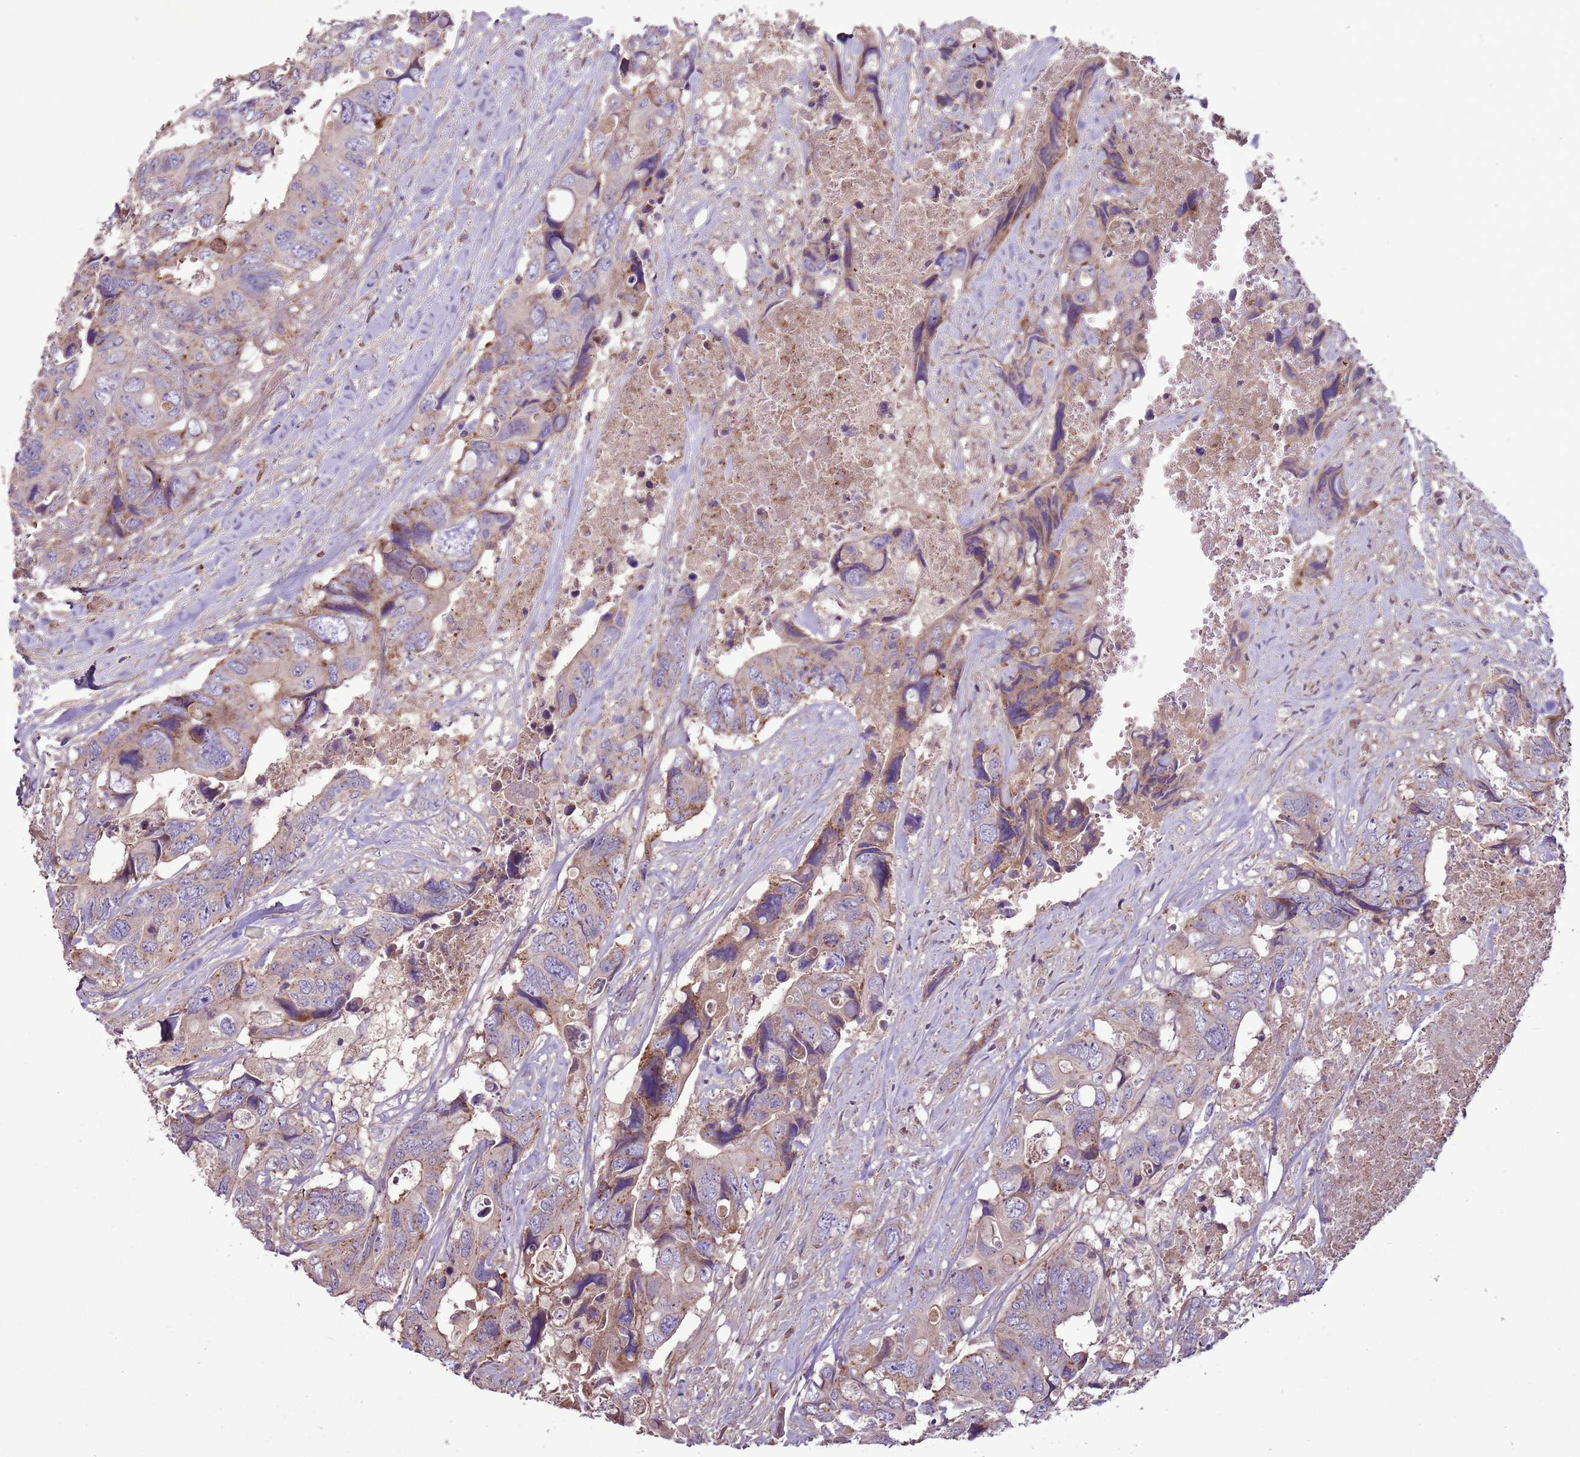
{"staining": {"intensity": "moderate", "quantity": "<25%", "location": "cytoplasmic/membranous"}, "tissue": "colorectal cancer", "cell_type": "Tumor cells", "image_type": "cancer", "snomed": [{"axis": "morphology", "description": "Adenocarcinoma, NOS"}, {"axis": "topography", "description": "Rectum"}], "caption": "DAB immunohistochemical staining of colorectal adenocarcinoma shows moderate cytoplasmic/membranous protein staining in approximately <25% of tumor cells.", "gene": "ANKRD24", "patient": {"sex": "male", "age": 57}}